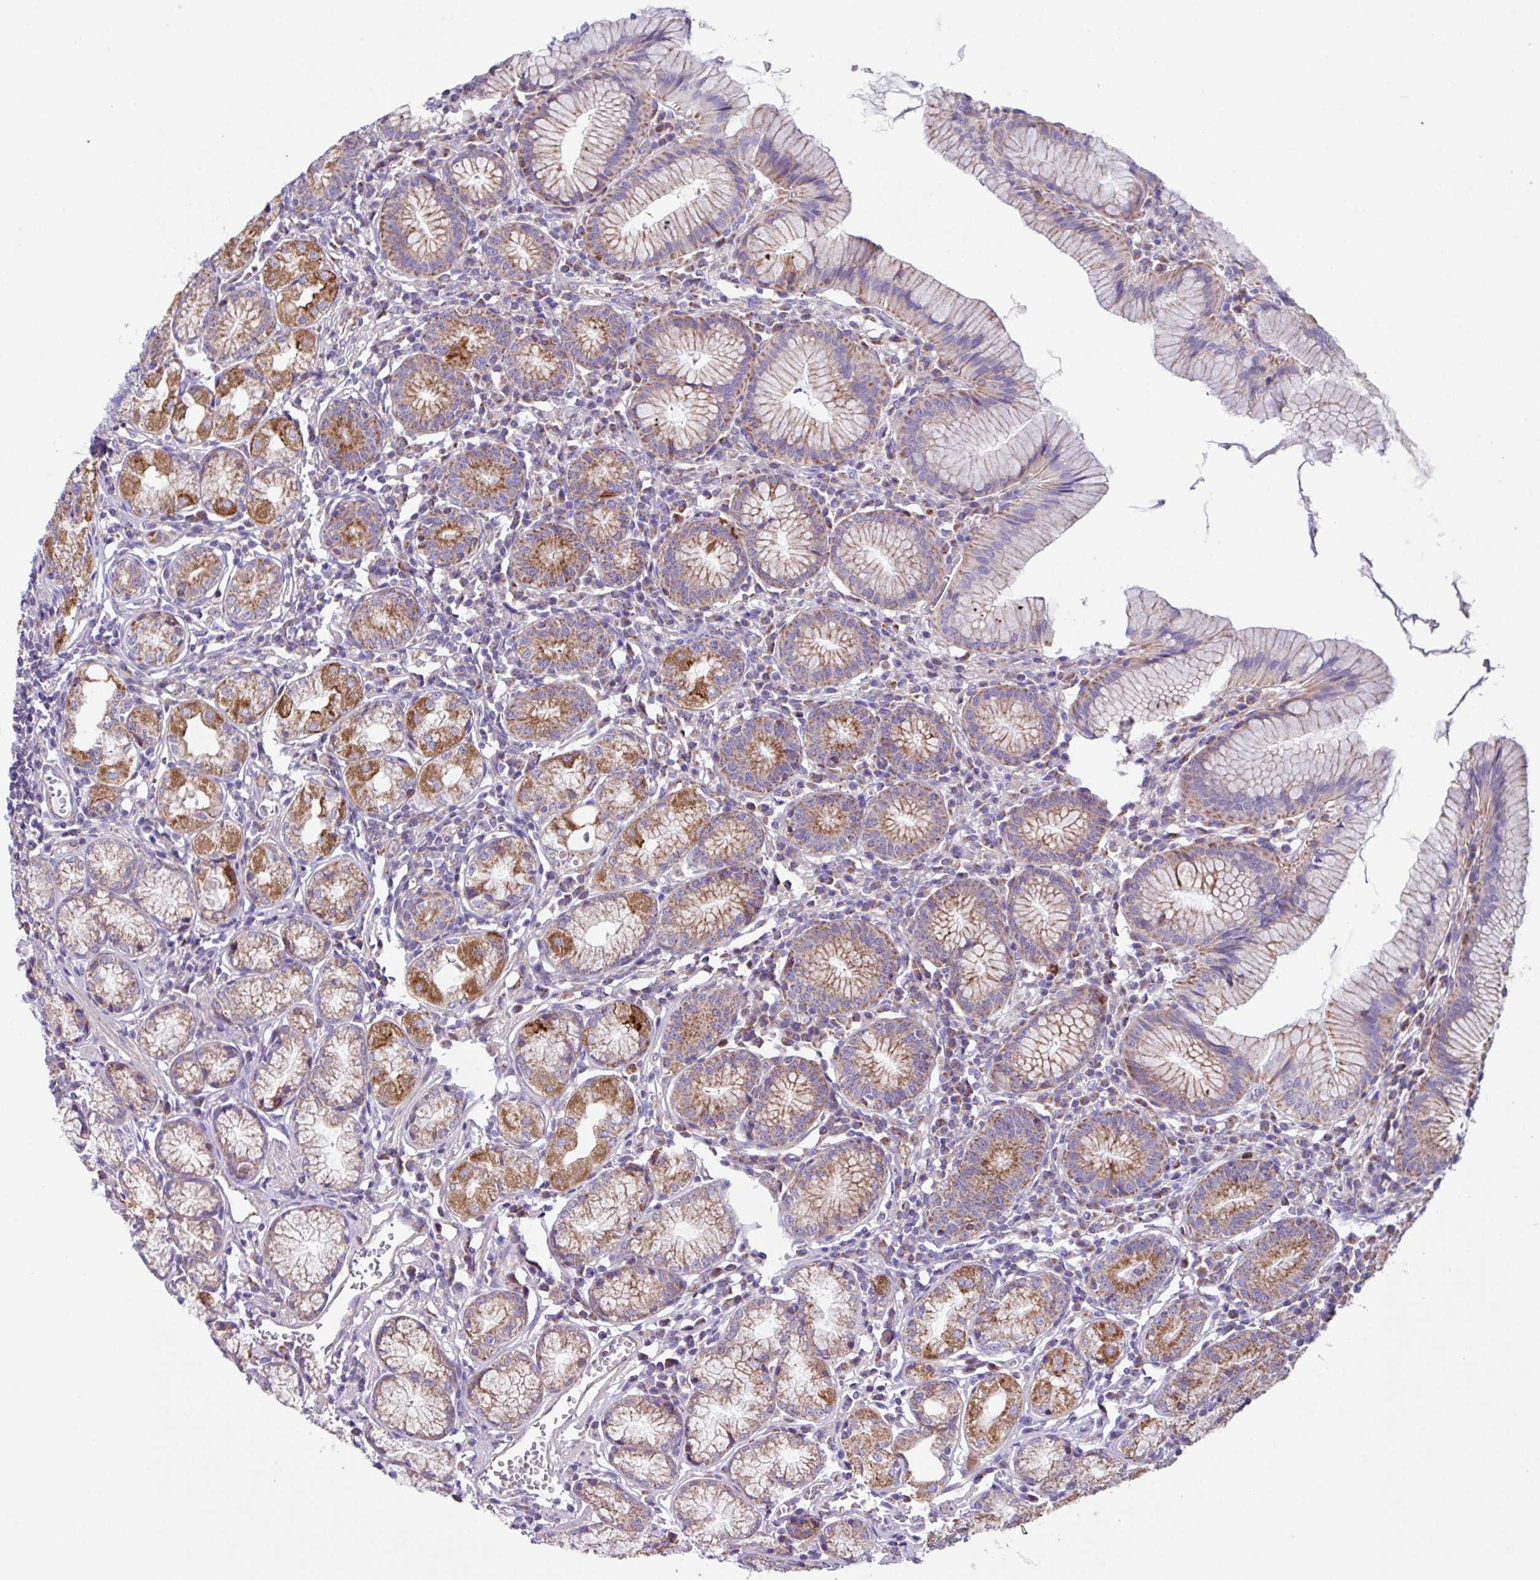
{"staining": {"intensity": "strong", "quantity": "25%-75%", "location": "cytoplasmic/membranous"}, "tissue": "stomach", "cell_type": "Glandular cells", "image_type": "normal", "snomed": [{"axis": "morphology", "description": "Normal tissue, NOS"}, {"axis": "topography", "description": "Stomach"}], "caption": "Approximately 25%-75% of glandular cells in benign stomach demonstrate strong cytoplasmic/membranous protein expression as visualized by brown immunohistochemical staining.", "gene": "OTULIN", "patient": {"sex": "male", "age": 55}}